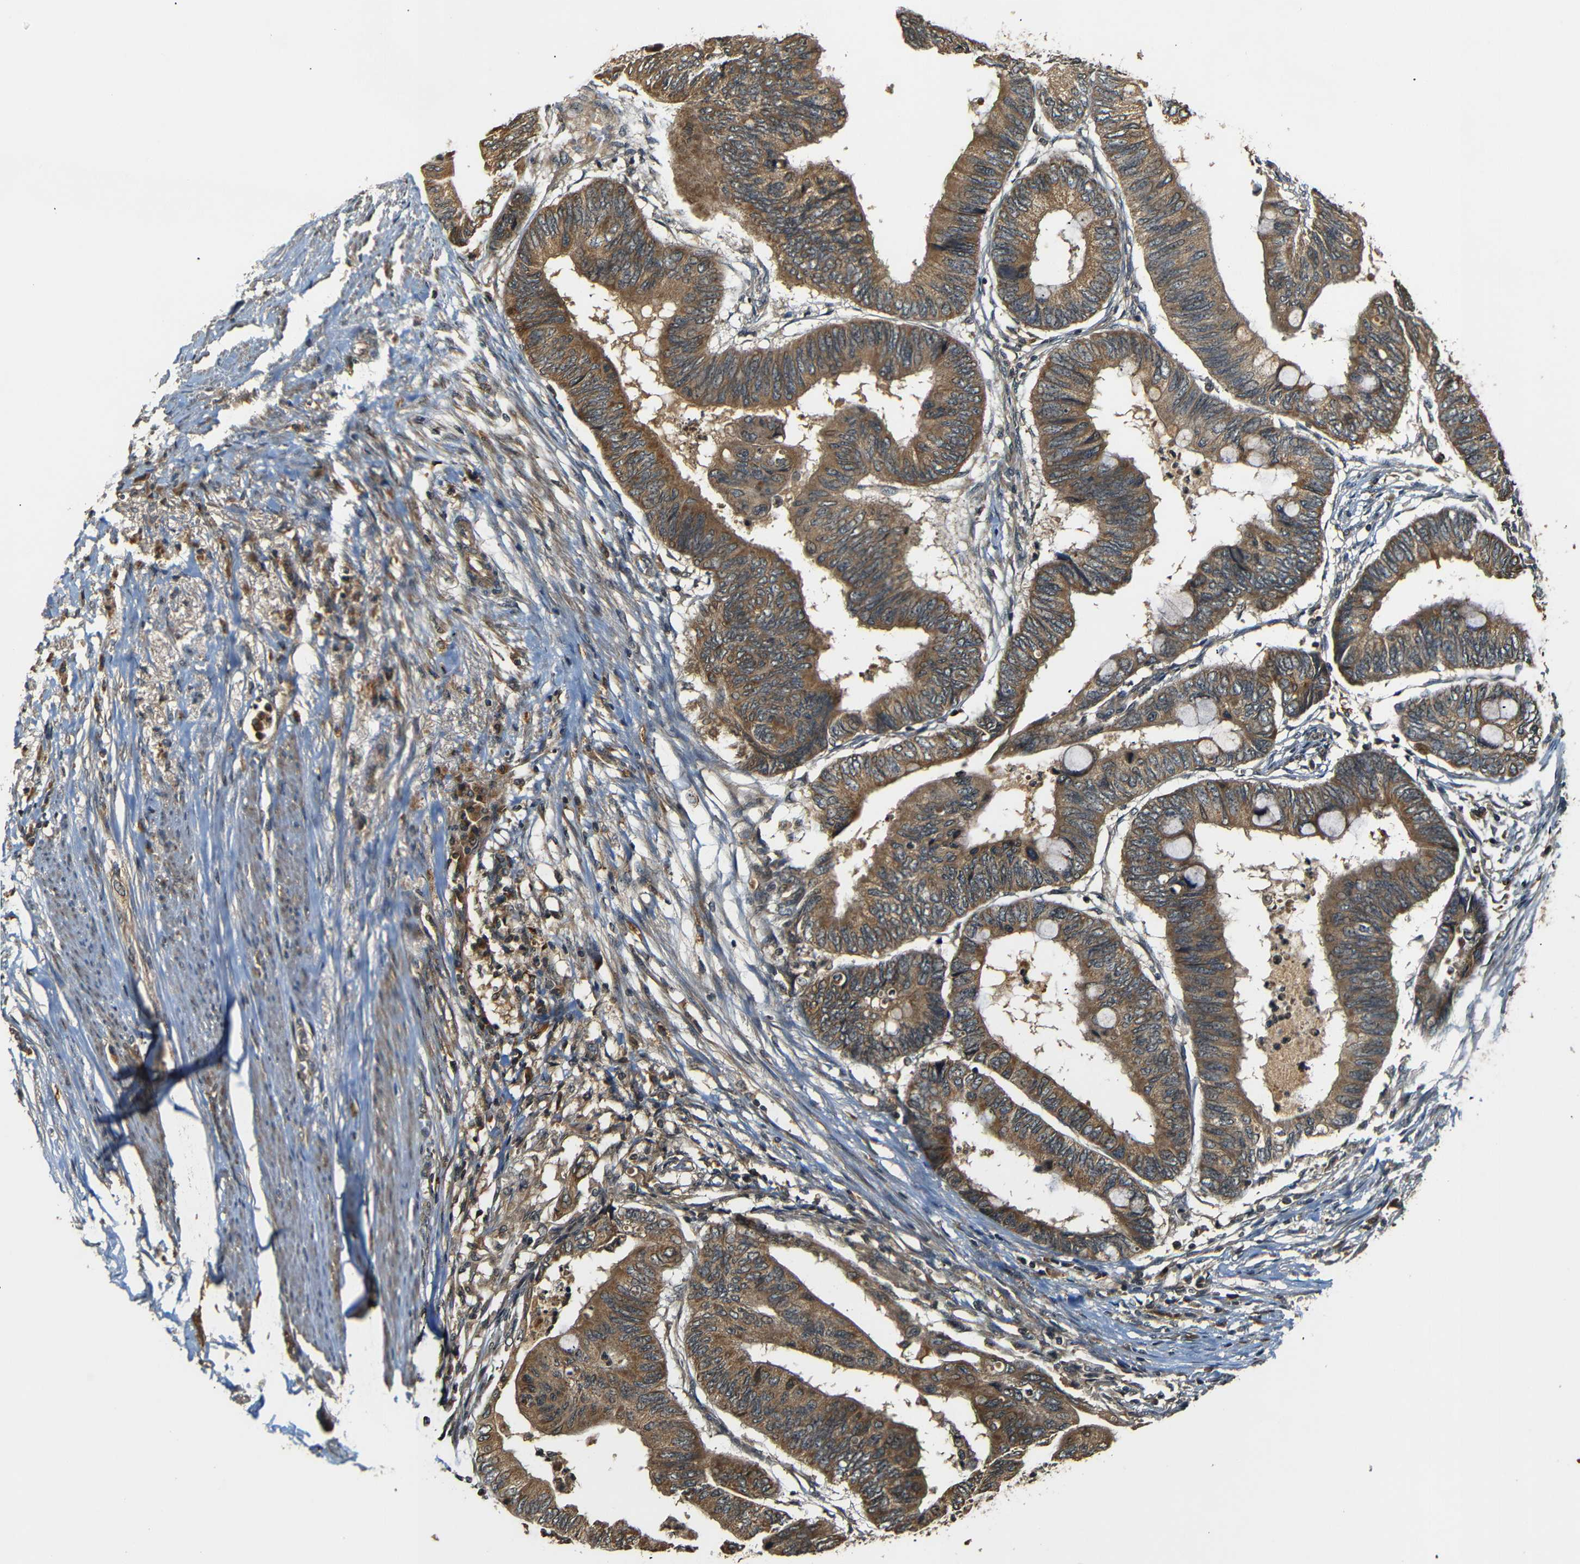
{"staining": {"intensity": "moderate", "quantity": ">75%", "location": "cytoplasmic/membranous"}, "tissue": "colorectal cancer", "cell_type": "Tumor cells", "image_type": "cancer", "snomed": [{"axis": "morphology", "description": "Normal tissue, NOS"}, {"axis": "morphology", "description": "Adenocarcinoma, NOS"}, {"axis": "topography", "description": "Rectum"}, {"axis": "topography", "description": "Peripheral nerve tissue"}], "caption": "This image shows immunohistochemistry (IHC) staining of human colorectal cancer, with medium moderate cytoplasmic/membranous positivity in approximately >75% of tumor cells.", "gene": "TANK", "patient": {"sex": "male", "age": 92}}